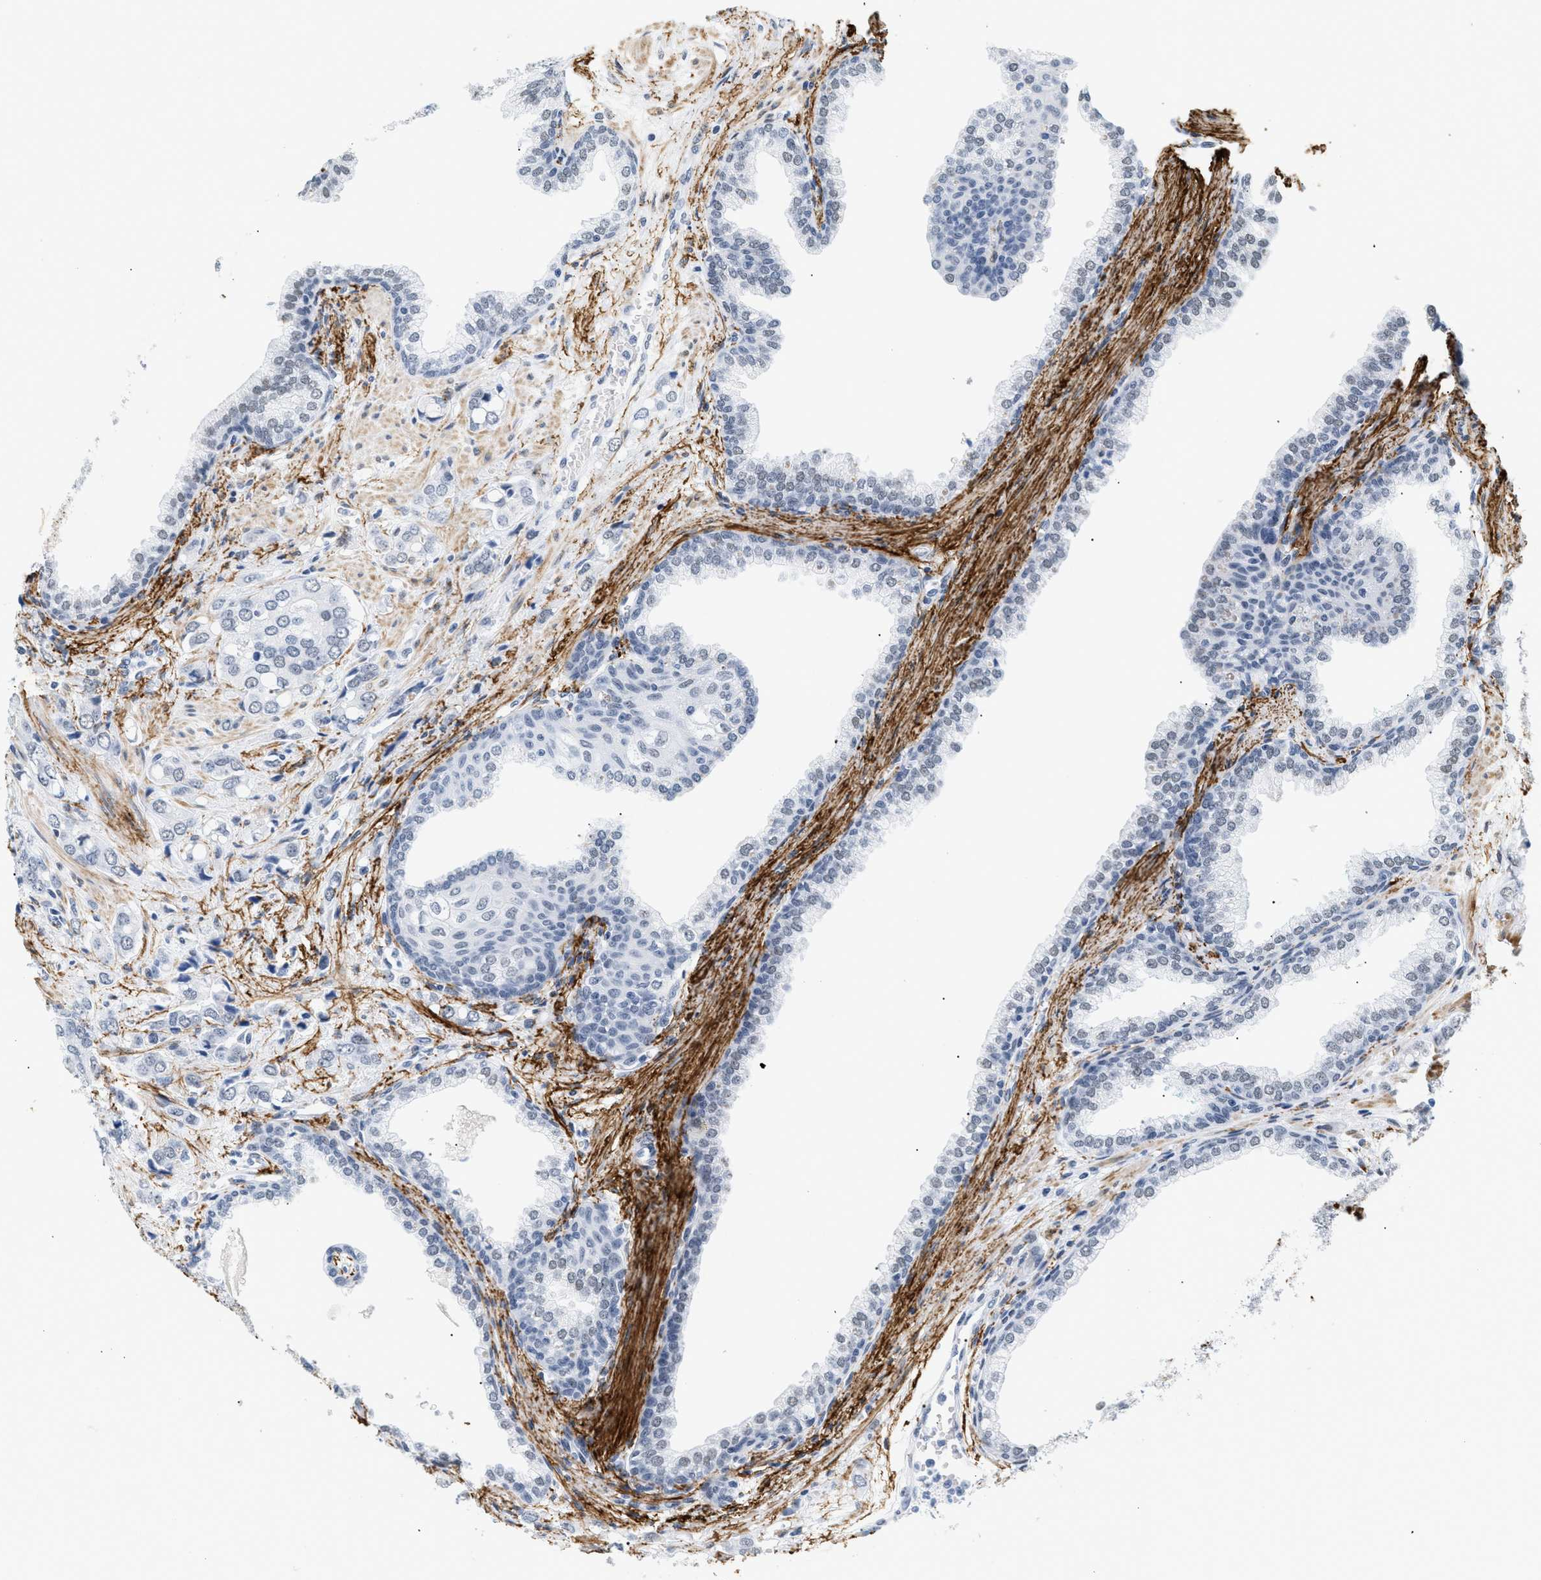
{"staining": {"intensity": "weak", "quantity": "<25%", "location": "nuclear"}, "tissue": "prostate cancer", "cell_type": "Tumor cells", "image_type": "cancer", "snomed": [{"axis": "morphology", "description": "Adenocarcinoma, High grade"}, {"axis": "topography", "description": "Prostate"}], "caption": "This is a image of IHC staining of prostate cancer (high-grade adenocarcinoma), which shows no staining in tumor cells.", "gene": "ELN", "patient": {"sex": "male", "age": 52}}